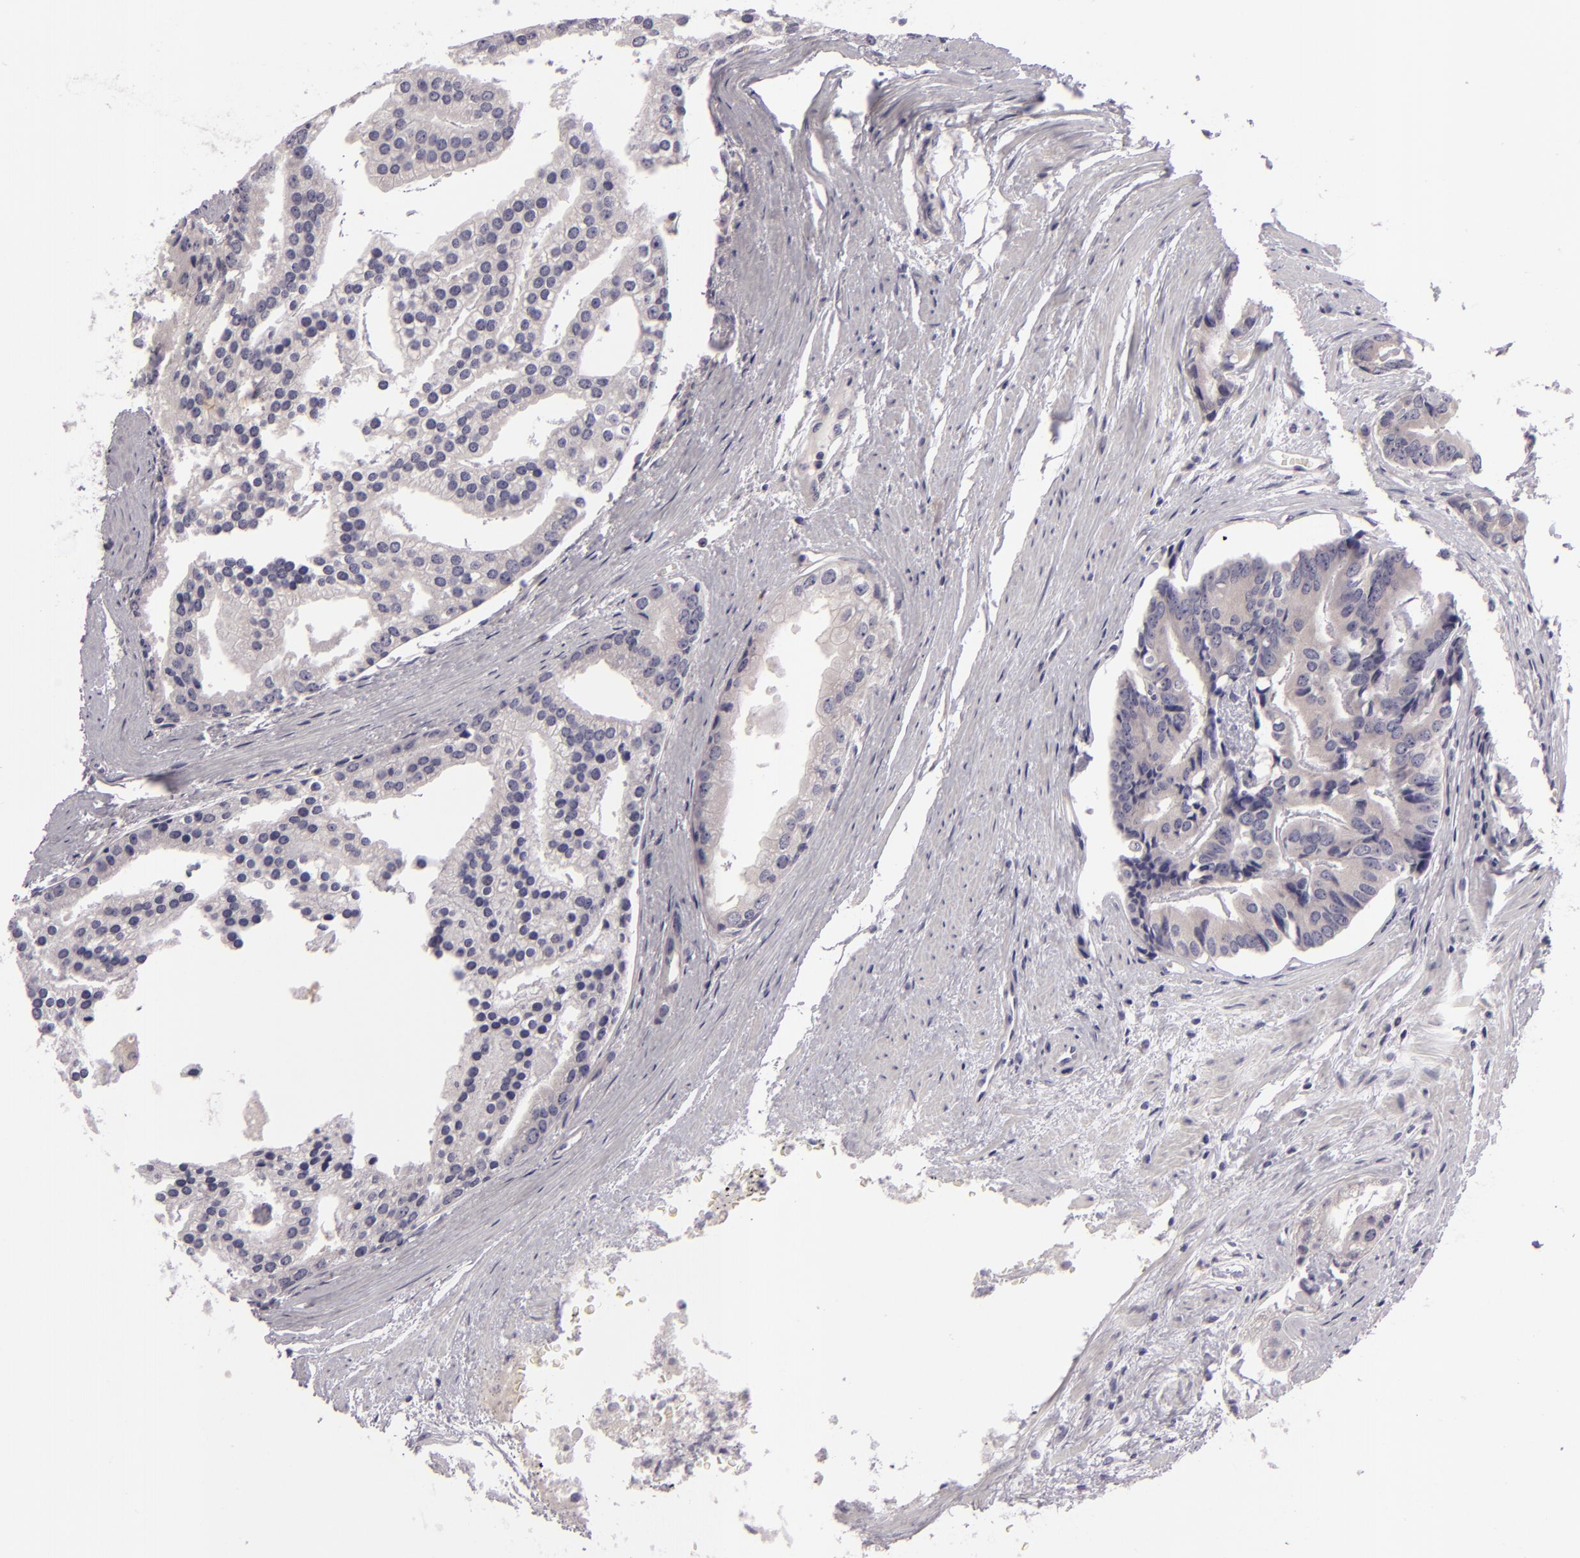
{"staining": {"intensity": "negative", "quantity": "none", "location": "none"}, "tissue": "prostate cancer", "cell_type": "Tumor cells", "image_type": "cancer", "snomed": [{"axis": "morphology", "description": "Adenocarcinoma, High grade"}, {"axis": "topography", "description": "Prostate"}], "caption": "Tumor cells show no significant expression in prostate adenocarcinoma (high-grade).", "gene": "EGFL6", "patient": {"sex": "male", "age": 56}}